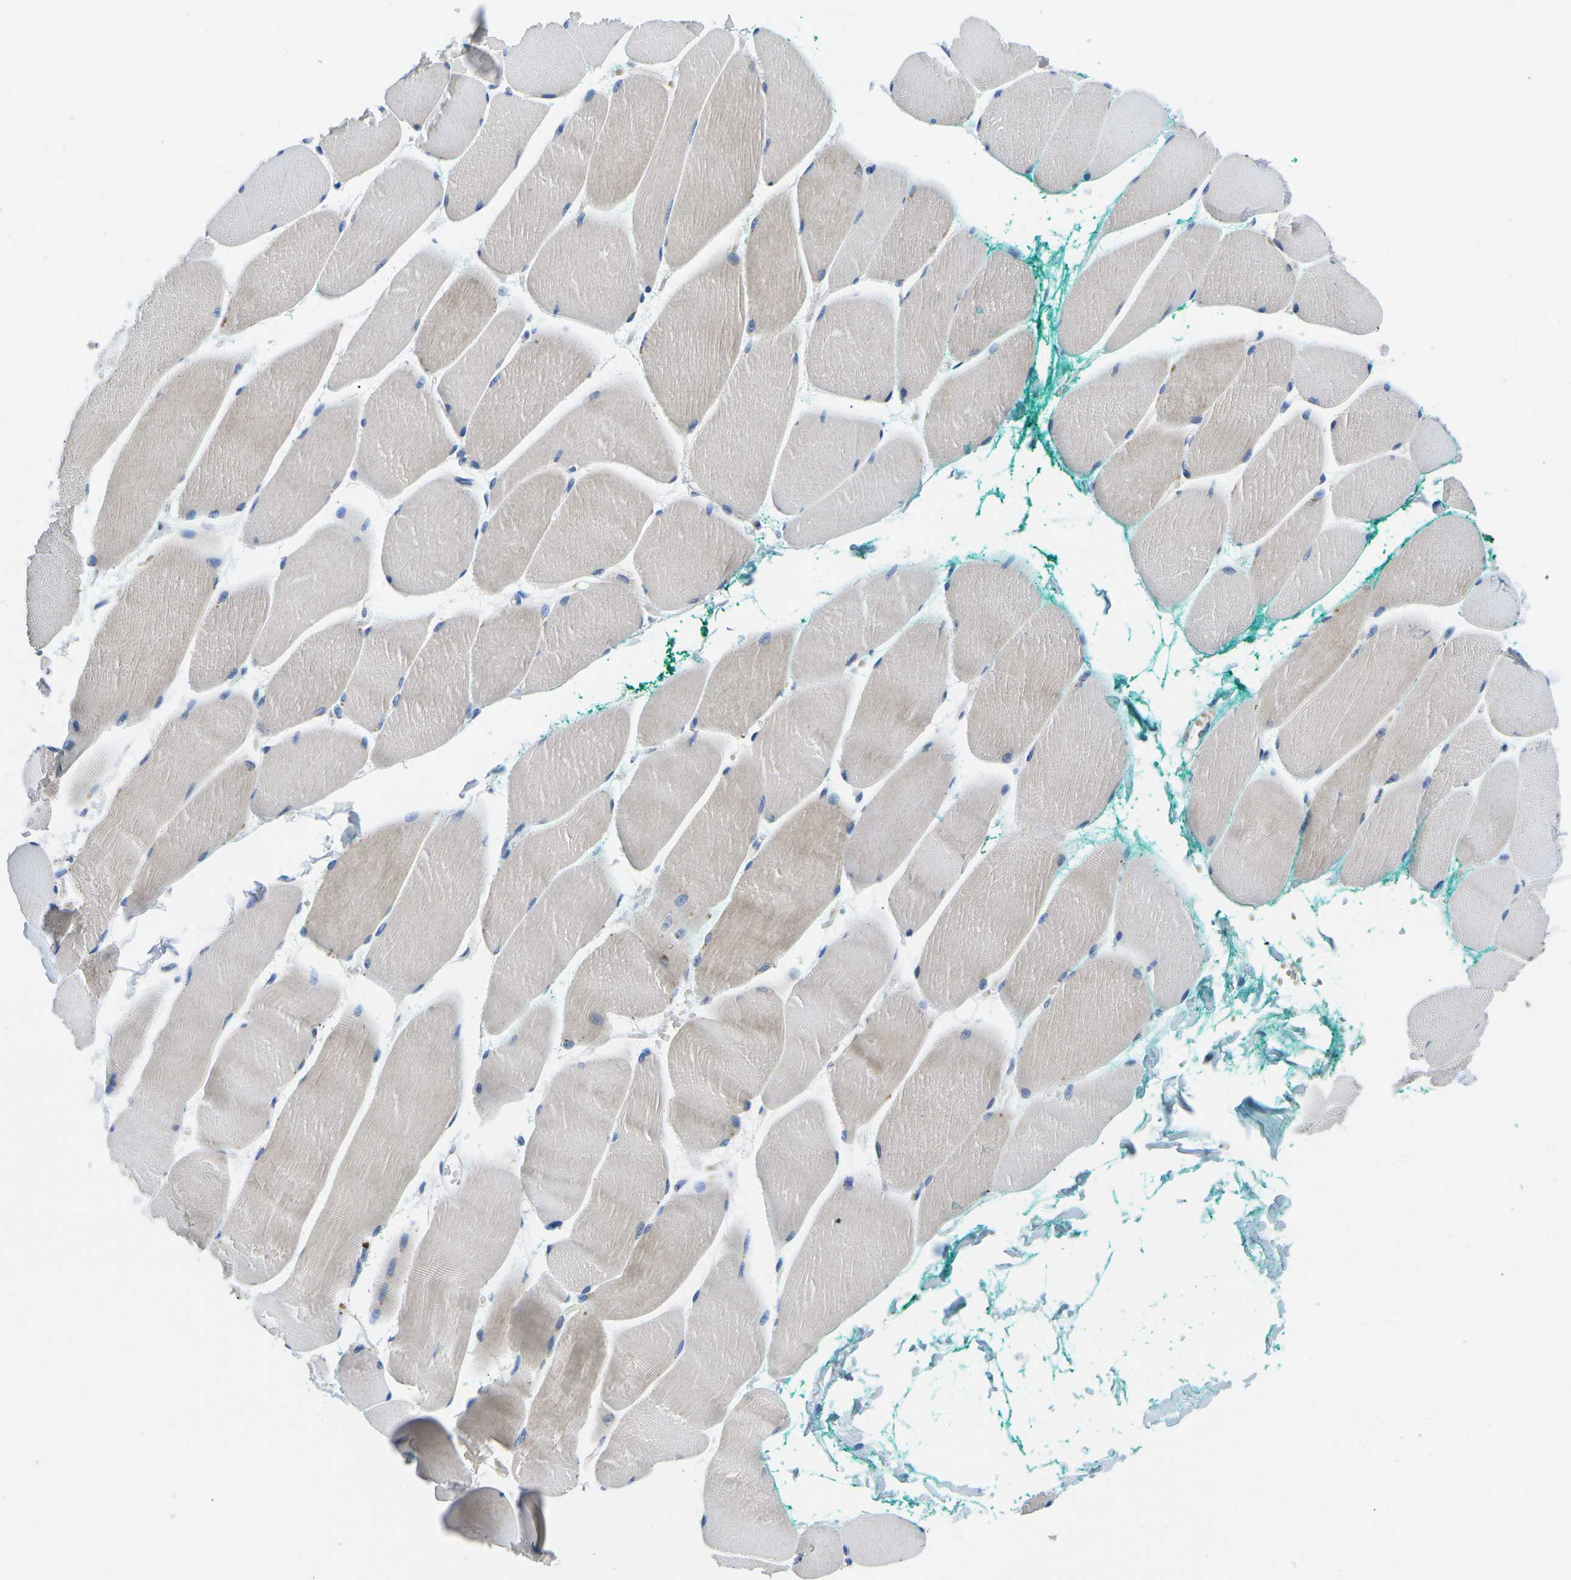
{"staining": {"intensity": "weak", "quantity": "25%-75%", "location": "cytoplasmic/membranous"}, "tissue": "skeletal muscle", "cell_type": "Myocytes", "image_type": "normal", "snomed": [{"axis": "morphology", "description": "Normal tissue, NOS"}, {"axis": "morphology", "description": "Squamous cell carcinoma, NOS"}, {"axis": "topography", "description": "Skeletal muscle"}], "caption": "Myocytes demonstrate weak cytoplasmic/membranous staining in about 25%-75% of cells in benign skeletal muscle.", "gene": "TM6SF1", "patient": {"sex": "male", "age": 51}}